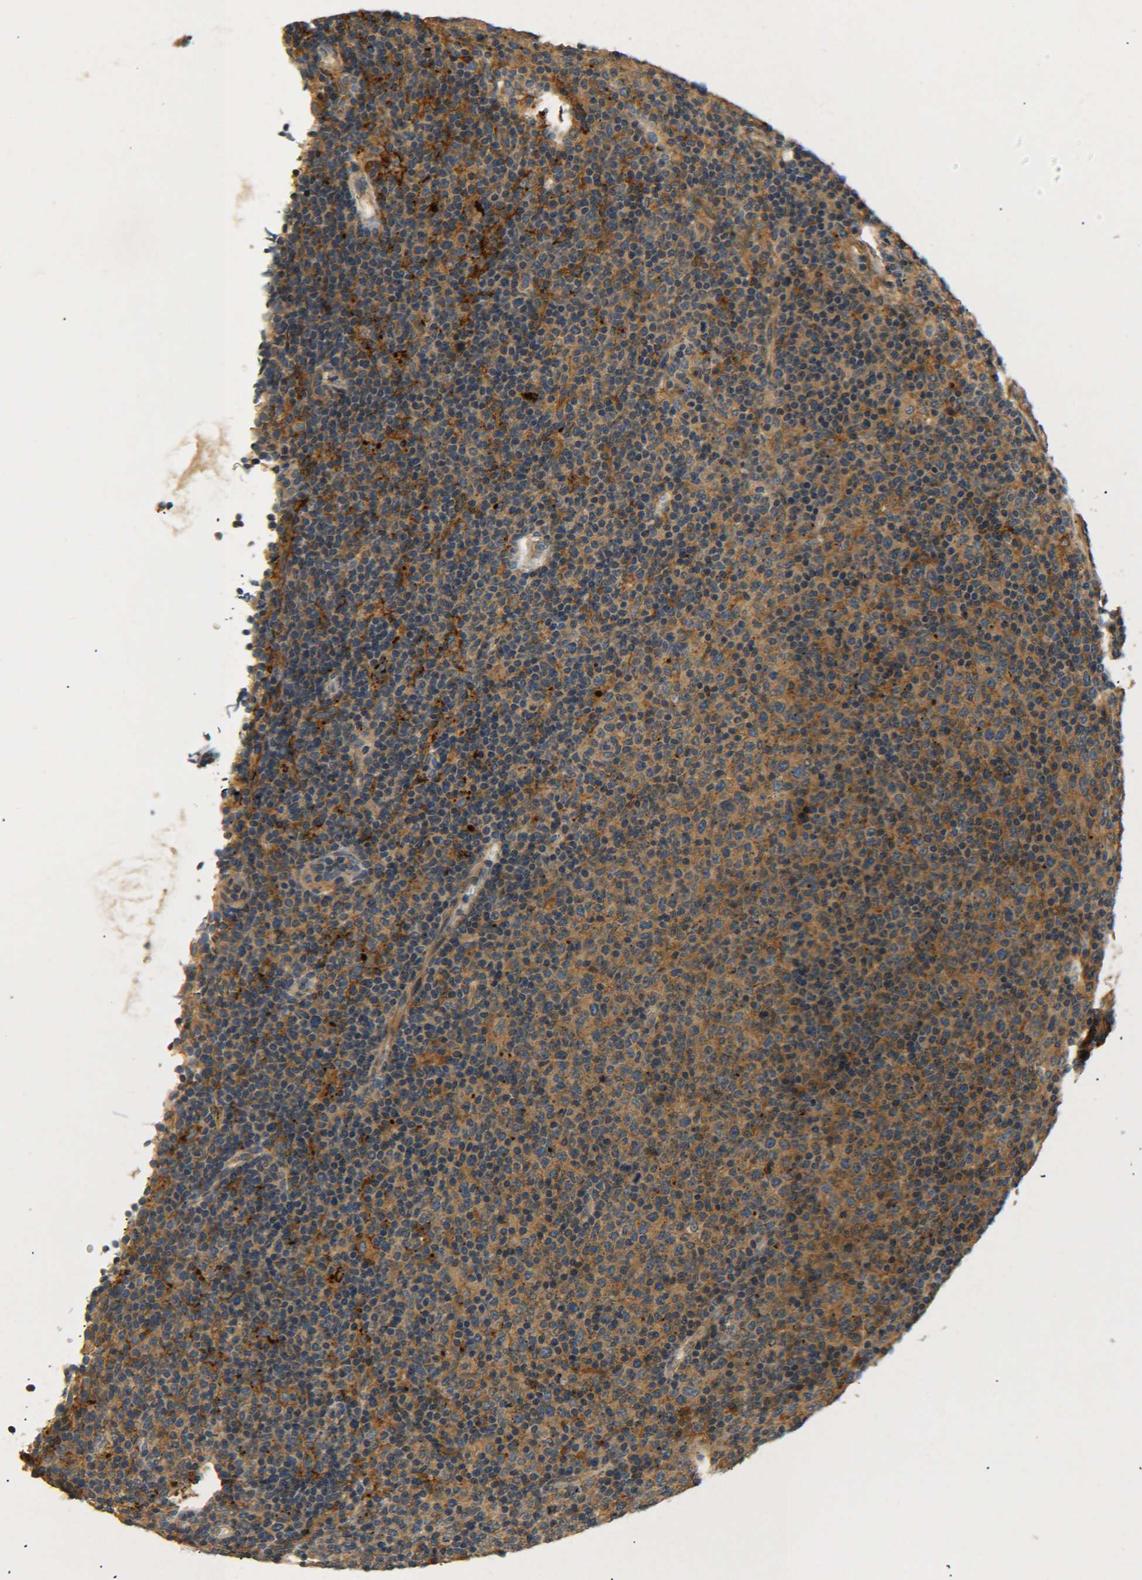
{"staining": {"intensity": "moderate", "quantity": ">75%", "location": "cytoplasmic/membranous"}, "tissue": "lymphoma", "cell_type": "Tumor cells", "image_type": "cancer", "snomed": [{"axis": "morphology", "description": "Malignant lymphoma, non-Hodgkin's type, Low grade"}, {"axis": "topography", "description": "Lymph node"}], "caption": "This is an image of immunohistochemistry (IHC) staining of malignant lymphoma, non-Hodgkin's type (low-grade), which shows moderate positivity in the cytoplasmic/membranous of tumor cells.", "gene": "LRCH3", "patient": {"sex": "male", "age": 70}}